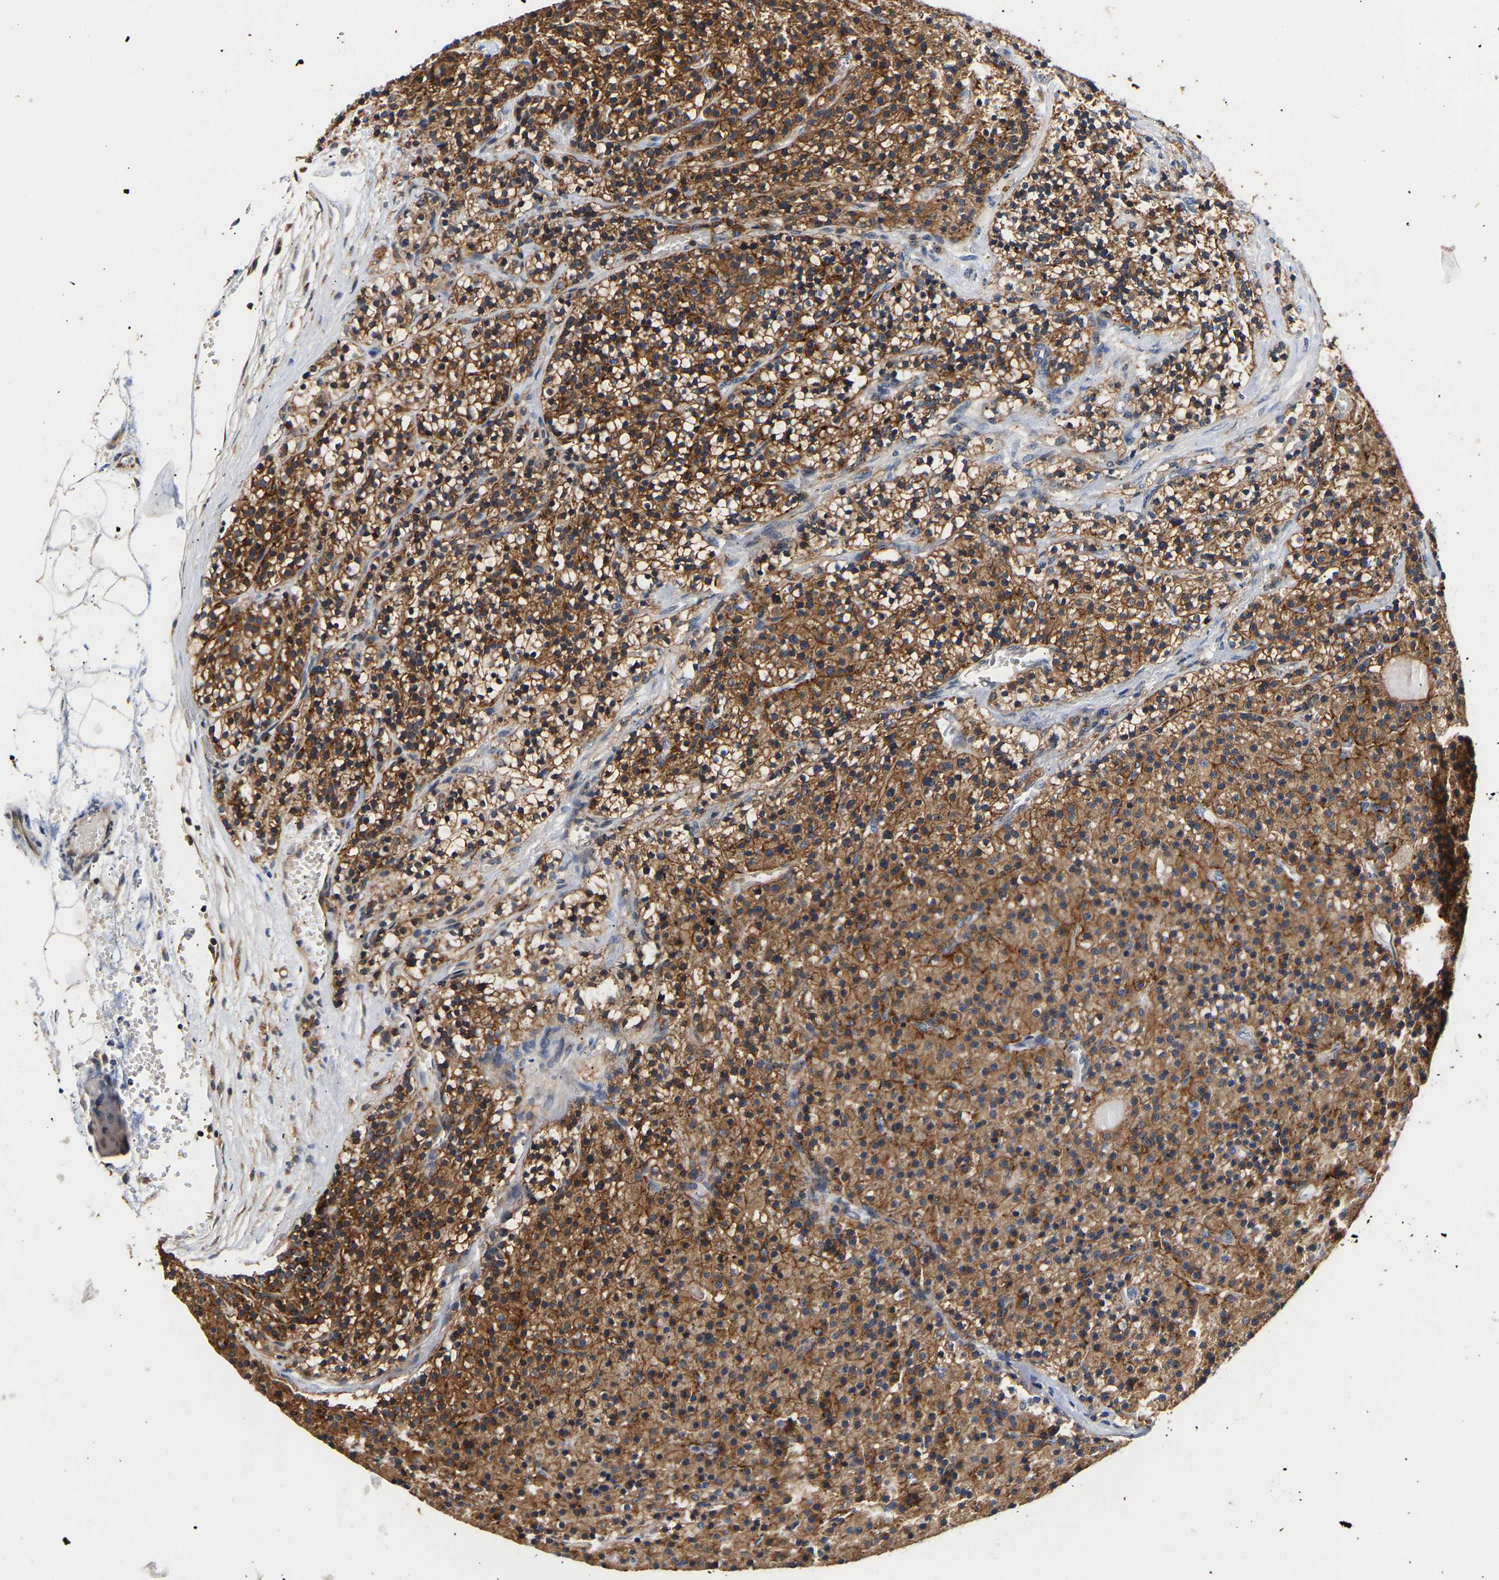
{"staining": {"intensity": "strong", "quantity": ">75%", "location": "cytoplasmic/membranous"}, "tissue": "parathyroid gland", "cell_type": "Glandular cells", "image_type": "normal", "snomed": [{"axis": "morphology", "description": "Normal tissue, NOS"}, {"axis": "morphology", "description": "Adenoma, NOS"}, {"axis": "topography", "description": "Parathyroid gland"}], "caption": "This photomicrograph reveals immunohistochemistry staining of normal parathyroid gland, with high strong cytoplasmic/membranous staining in about >75% of glandular cells.", "gene": "LRBA", "patient": {"sex": "male", "age": 75}}